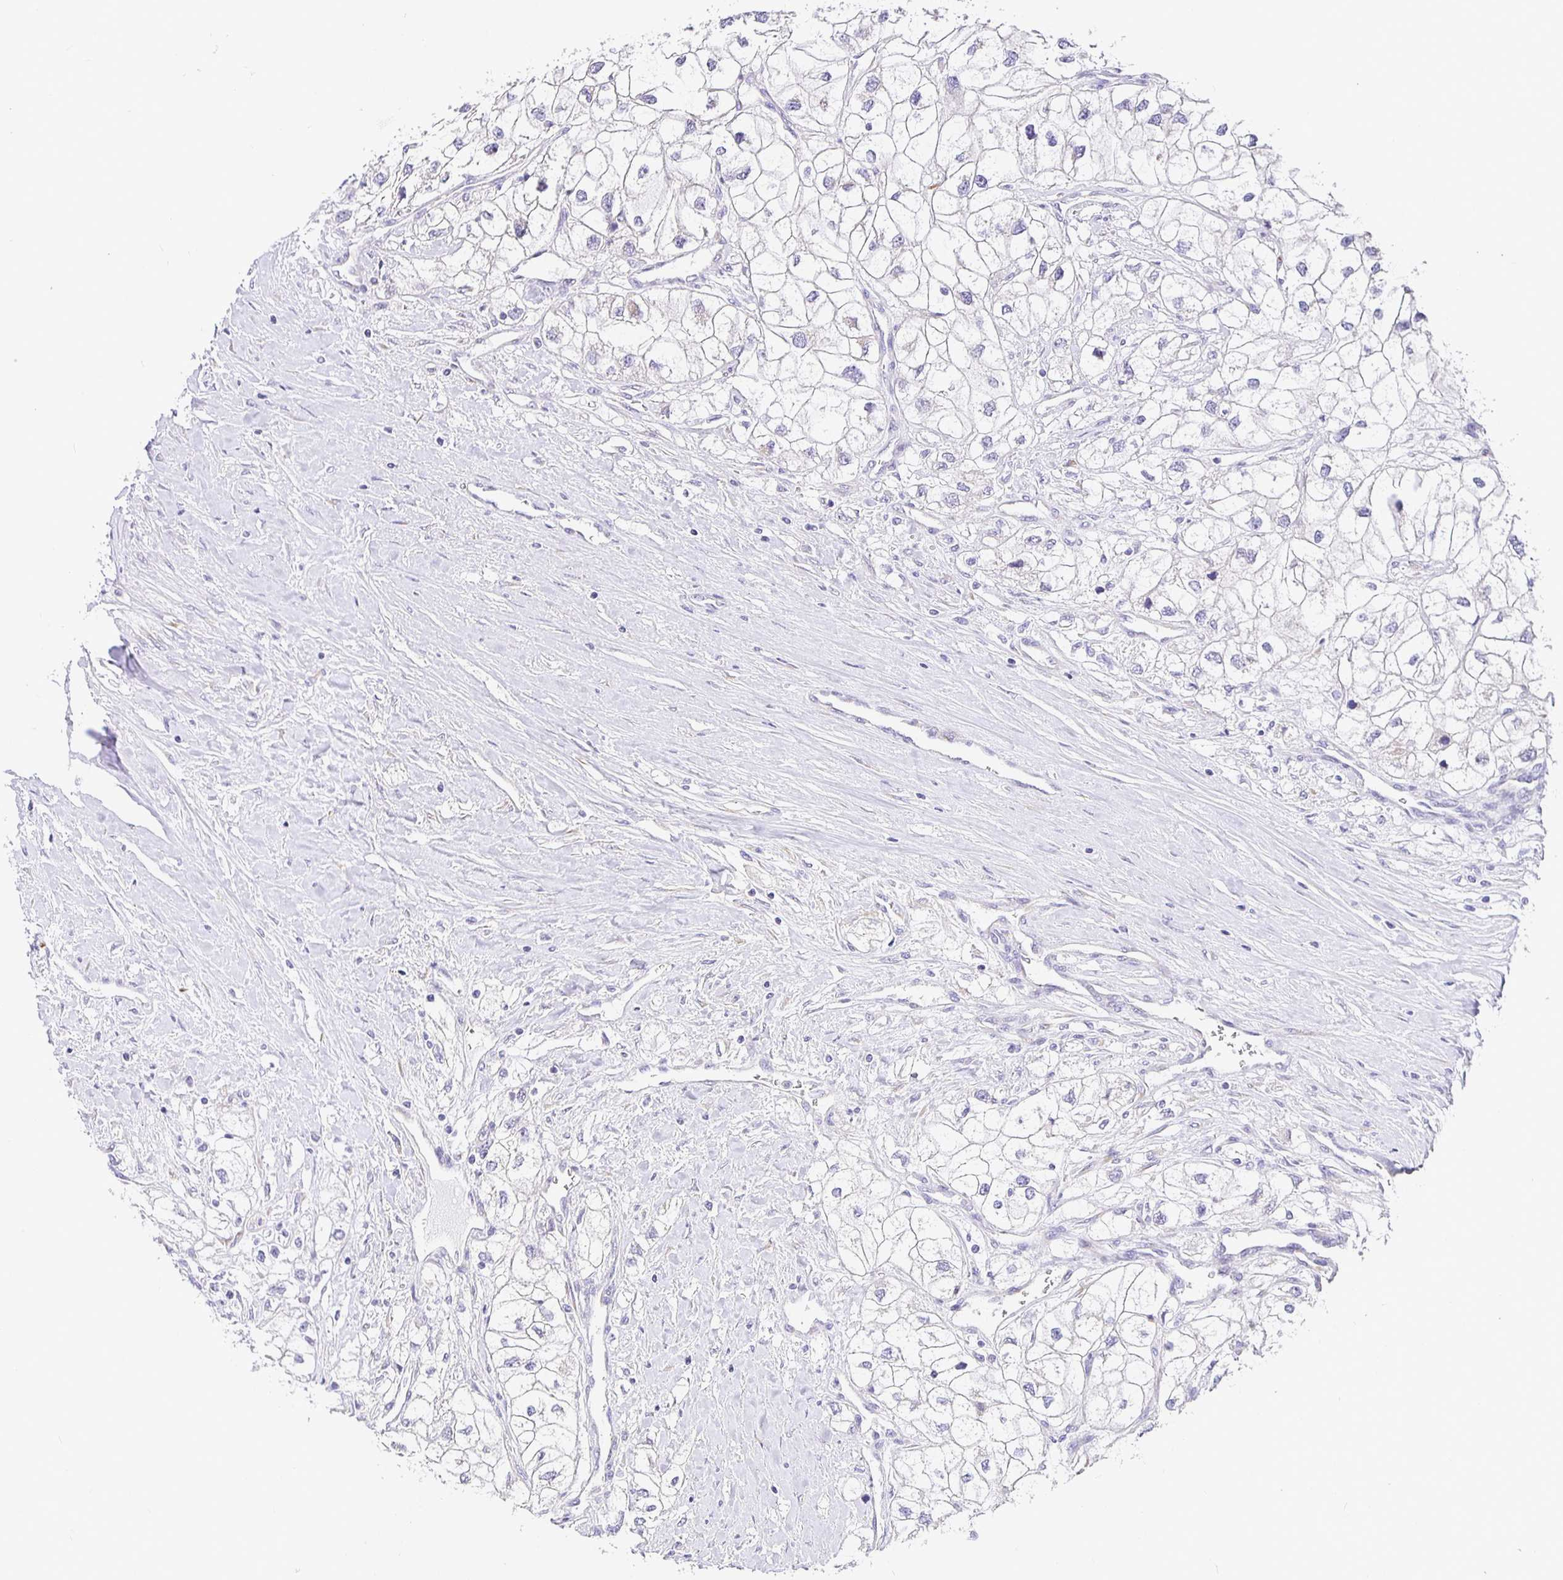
{"staining": {"intensity": "weak", "quantity": "<25%", "location": "cytoplasmic/membranous"}, "tissue": "renal cancer", "cell_type": "Tumor cells", "image_type": "cancer", "snomed": [{"axis": "morphology", "description": "Adenocarcinoma, NOS"}, {"axis": "topography", "description": "Kidney"}], "caption": "The immunohistochemistry photomicrograph has no significant staining in tumor cells of renal adenocarcinoma tissue.", "gene": "OPALIN", "patient": {"sex": "male", "age": 59}}